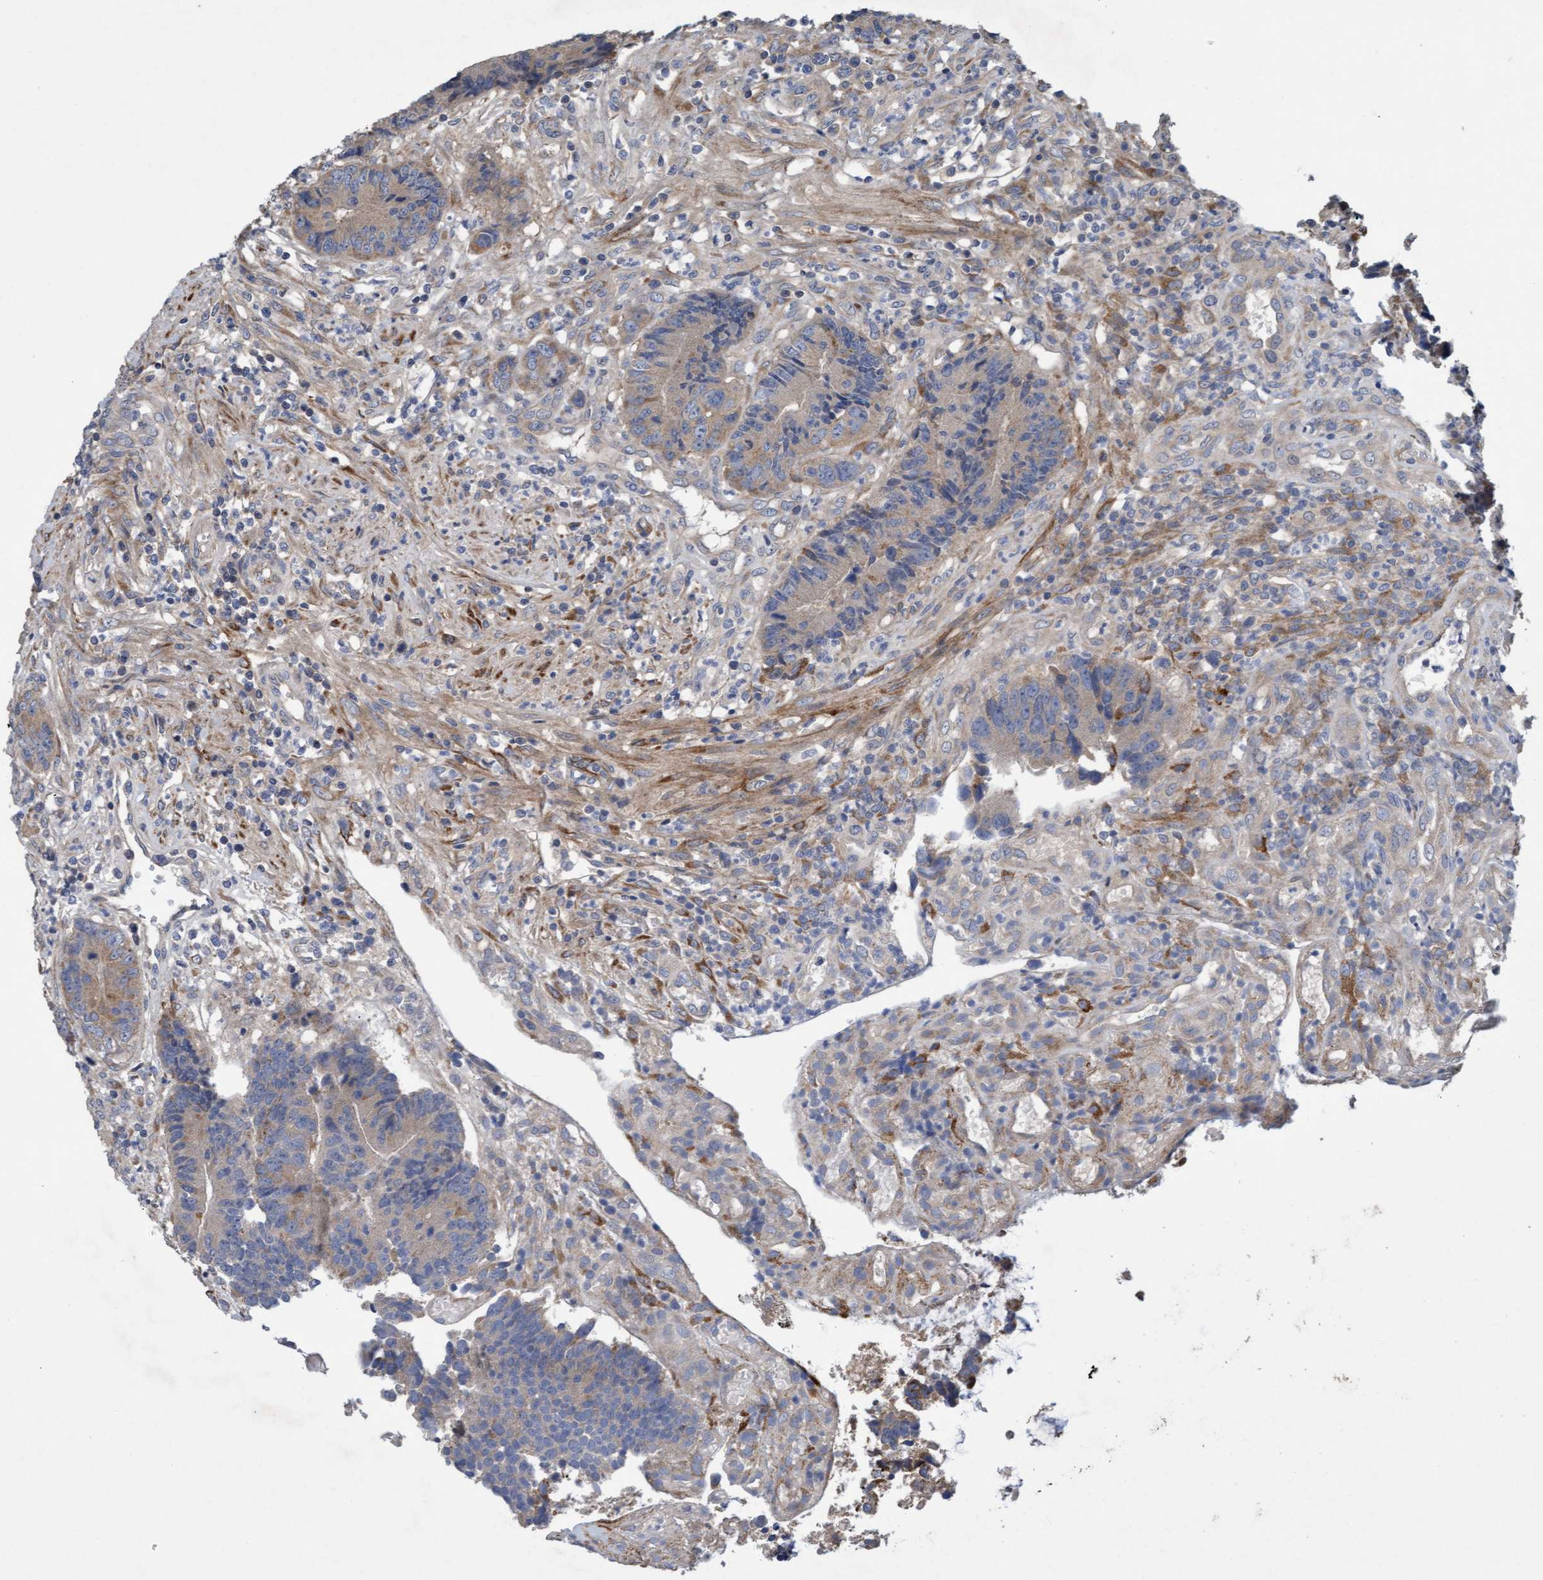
{"staining": {"intensity": "weak", "quantity": "<25%", "location": "cytoplasmic/membranous"}, "tissue": "colorectal cancer", "cell_type": "Tumor cells", "image_type": "cancer", "snomed": [{"axis": "morphology", "description": "Adenocarcinoma, NOS"}, {"axis": "topography", "description": "Rectum"}], "caption": "The image reveals no significant staining in tumor cells of colorectal cancer (adenocarcinoma).", "gene": "DDHD2", "patient": {"sex": "male", "age": 84}}